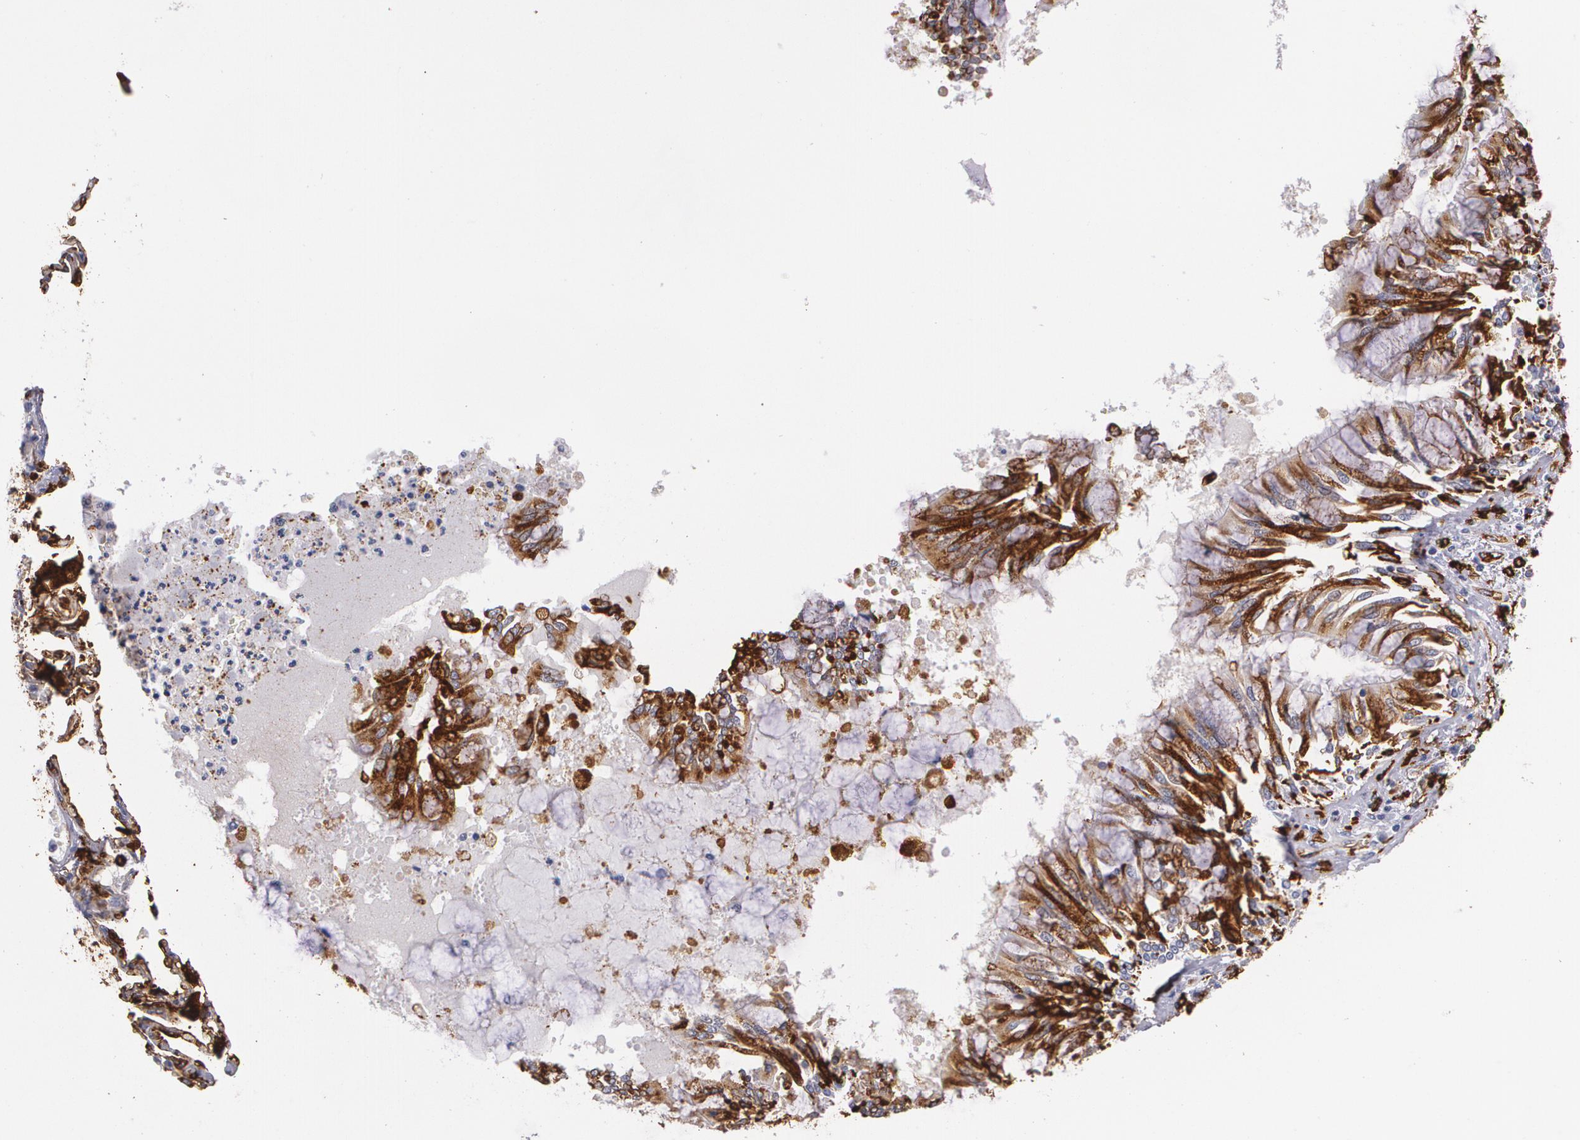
{"staining": {"intensity": "moderate", "quantity": "25%-75%", "location": "cytoplasmic/membranous"}, "tissue": "bronchus", "cell_type": "Respiratory epithelial cells", "image_type": "normal", "snomed": [{"axis": "morphology", "description": "Normal tissue, NOS"}, {"axis": "topography", "description": "Cartilage tissue"}, {"axis": "topography", "description": "Bronchus"}, {"axis": "topography", "description": "Lung"}, {"axis": "topography", "description": "Peripheral nerve tissue"}], "caption": "Moderate cytoplasmic/membranous positivity for a protein is present in about 25%-75% of respiratory epithelial cells of benign bronchus using immunohistochemistry.", "gene": "HLA", "patient": {"sex": "female", "age": 49}}